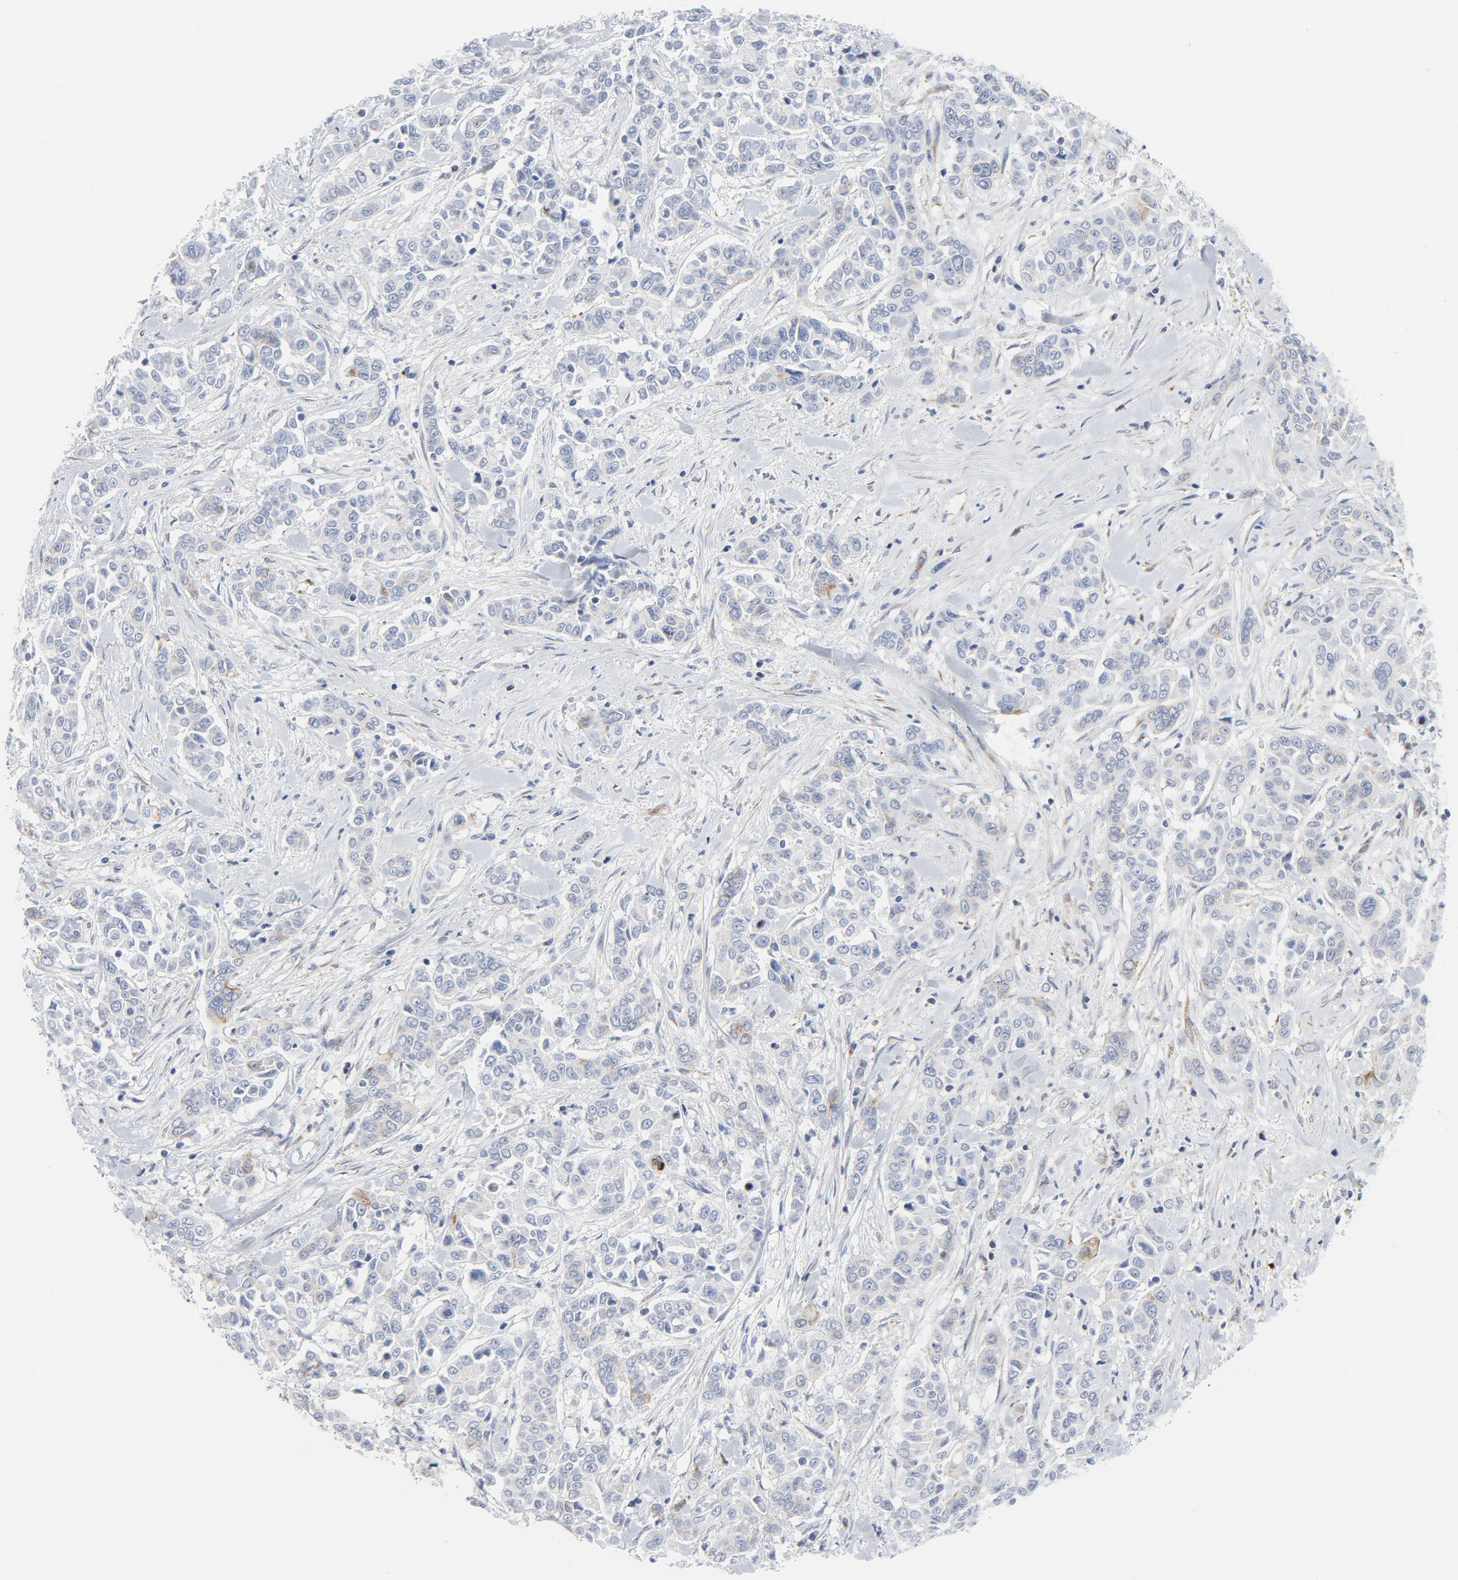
{"staining": {"intensity": "weak", "quantity": "<25%", "location": "cytoplasmic/membranous"}, "tissue": "pancreatic cancer", "cell_type": "Tumor cells", "image_type": "cancer", "snomed": [{"axis": "morphology", "description": "Adenocarcinoma, NOS"}, {"axis": "topography", "description": "Pancreas"}], "caption": "Tumor cells show no significant positivity in adenocarcinoma (pancreatic). (Stains: DAB (3,3'-diaminobenzidine) IHC with hematoxylin counter stain, Microscopy: brightfield microscopy at high magnification).", "gene": "TUBB1", "patient": {"sex": "female", "age": 52}}